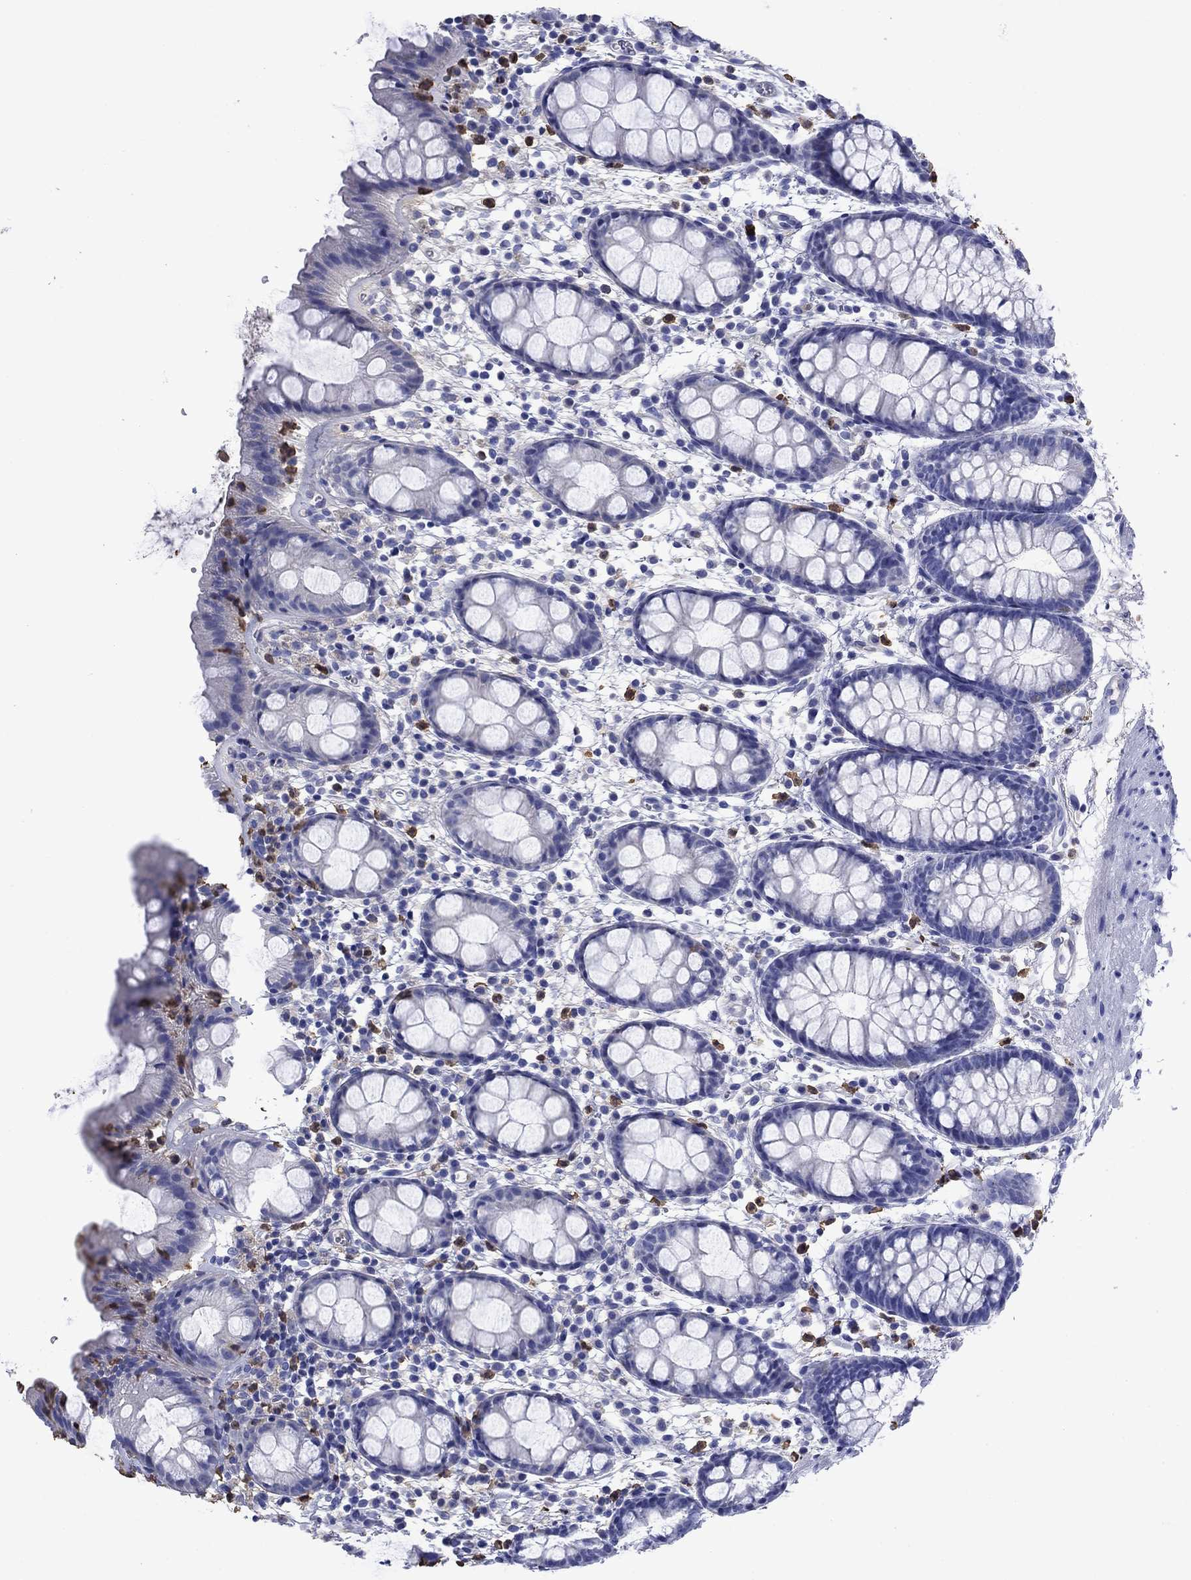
{"staining": {"intensity": "negative", "quantity": "none", "location": "none"}, "tissue": "rectum", "cell_type": "Glandular cells", "image_type": "normal", "snomed": [{"axis": "morphology", "description": "Normal tissue, NOS"}, {"axis": "topography", "description": "Rectum"}], "caption": "Human rectum stained for a protein using immunohistochemistry (IHC) reveals no positivity in glandular cells.", "gene": "TFR2", "patient": {"sex": "male", "age": 57}}